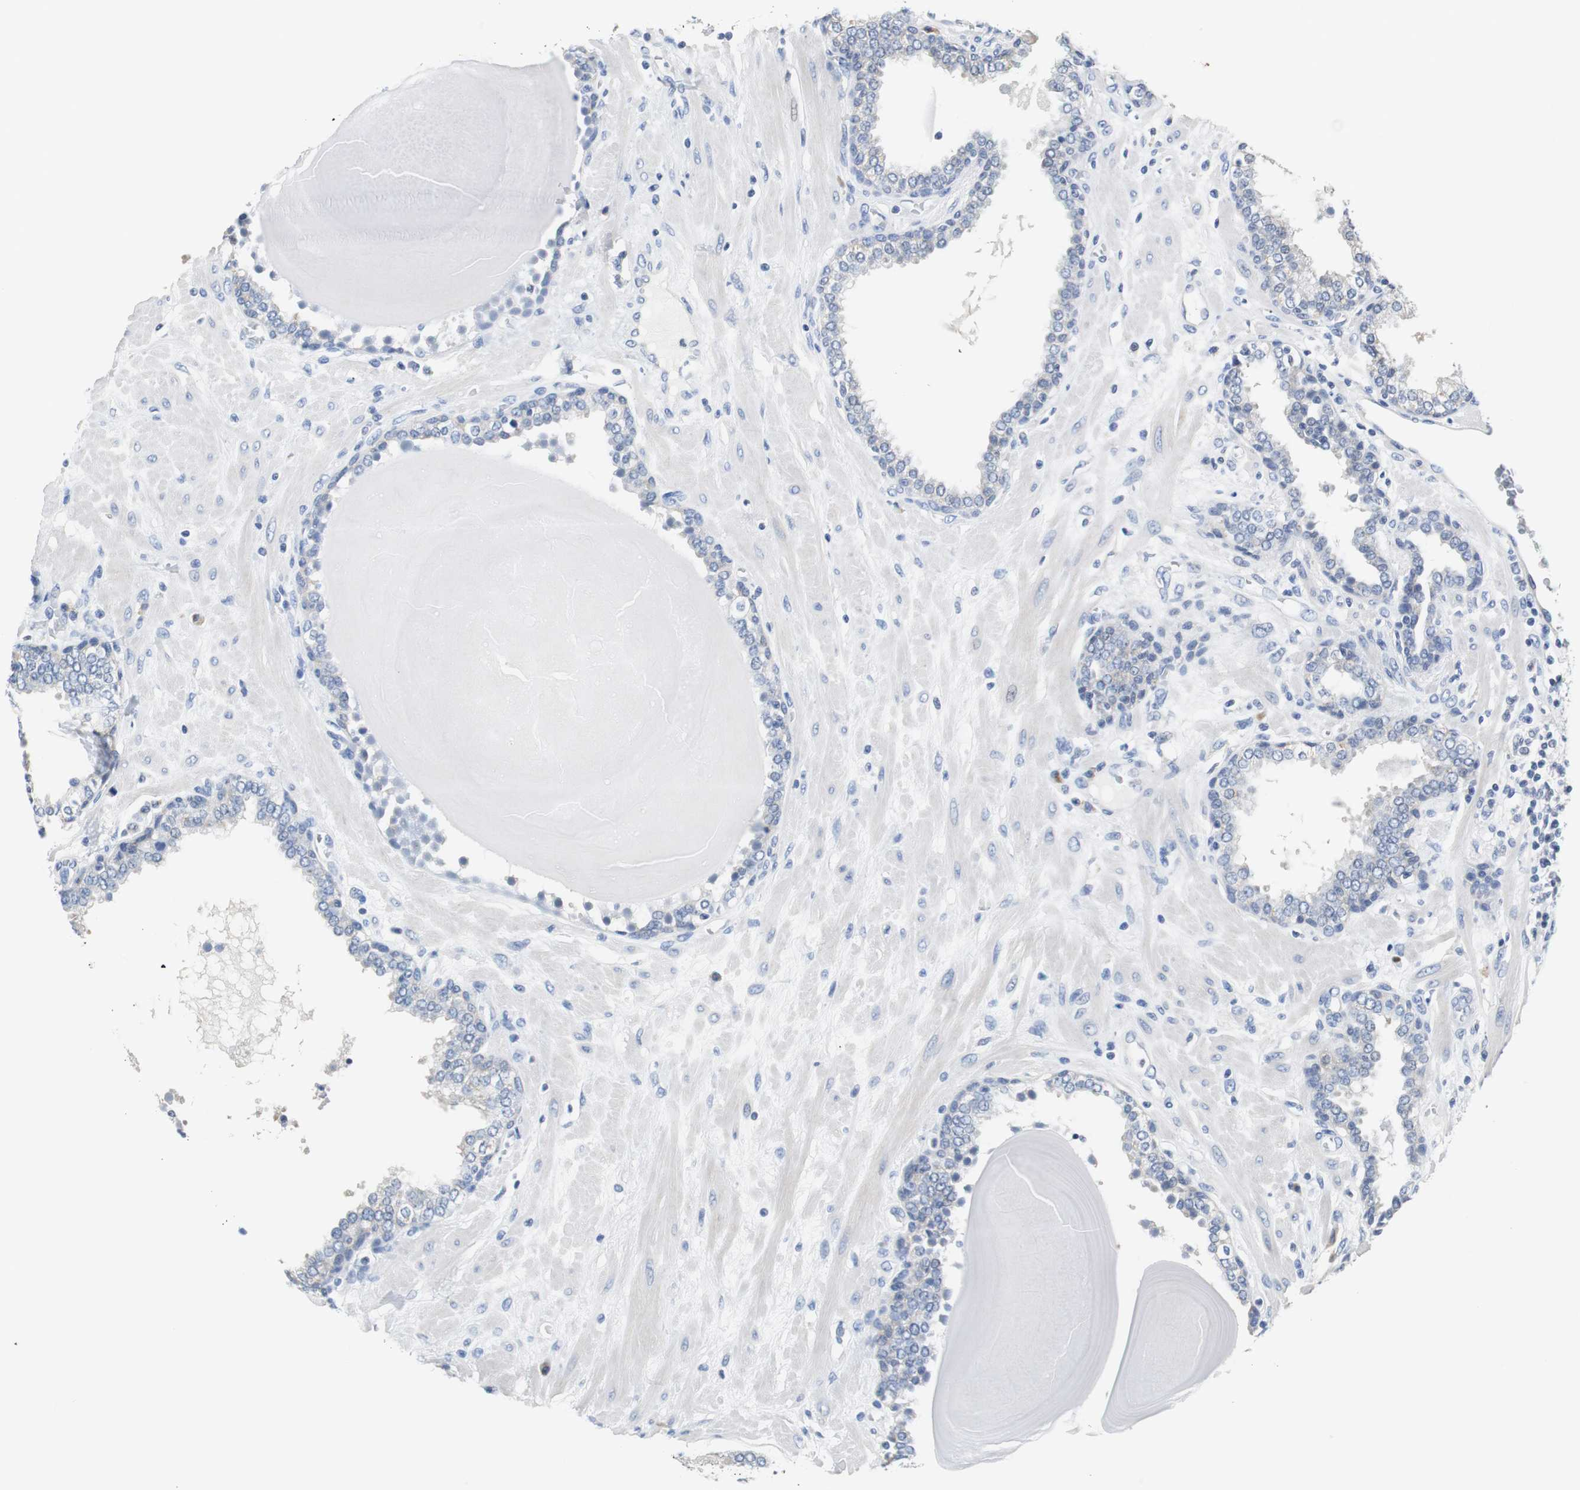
{"staining": {"intensity": "negative", "quantity": "none", "location": "none"}, "tissue": "prostate", "cell_type": "Glandular cells", "image_type": "normal", "snomed": [{"axis": "morphology", "description": "Normal tissue, NOS"}, {"axis": "topography", "description": "Prostate"}], "caption": "This is an IHC micrograph of unremarkable prostate. There is no expression in glandular cells.", "gene": "PCK1", "patient": {"sex": "male", "age": 51}}